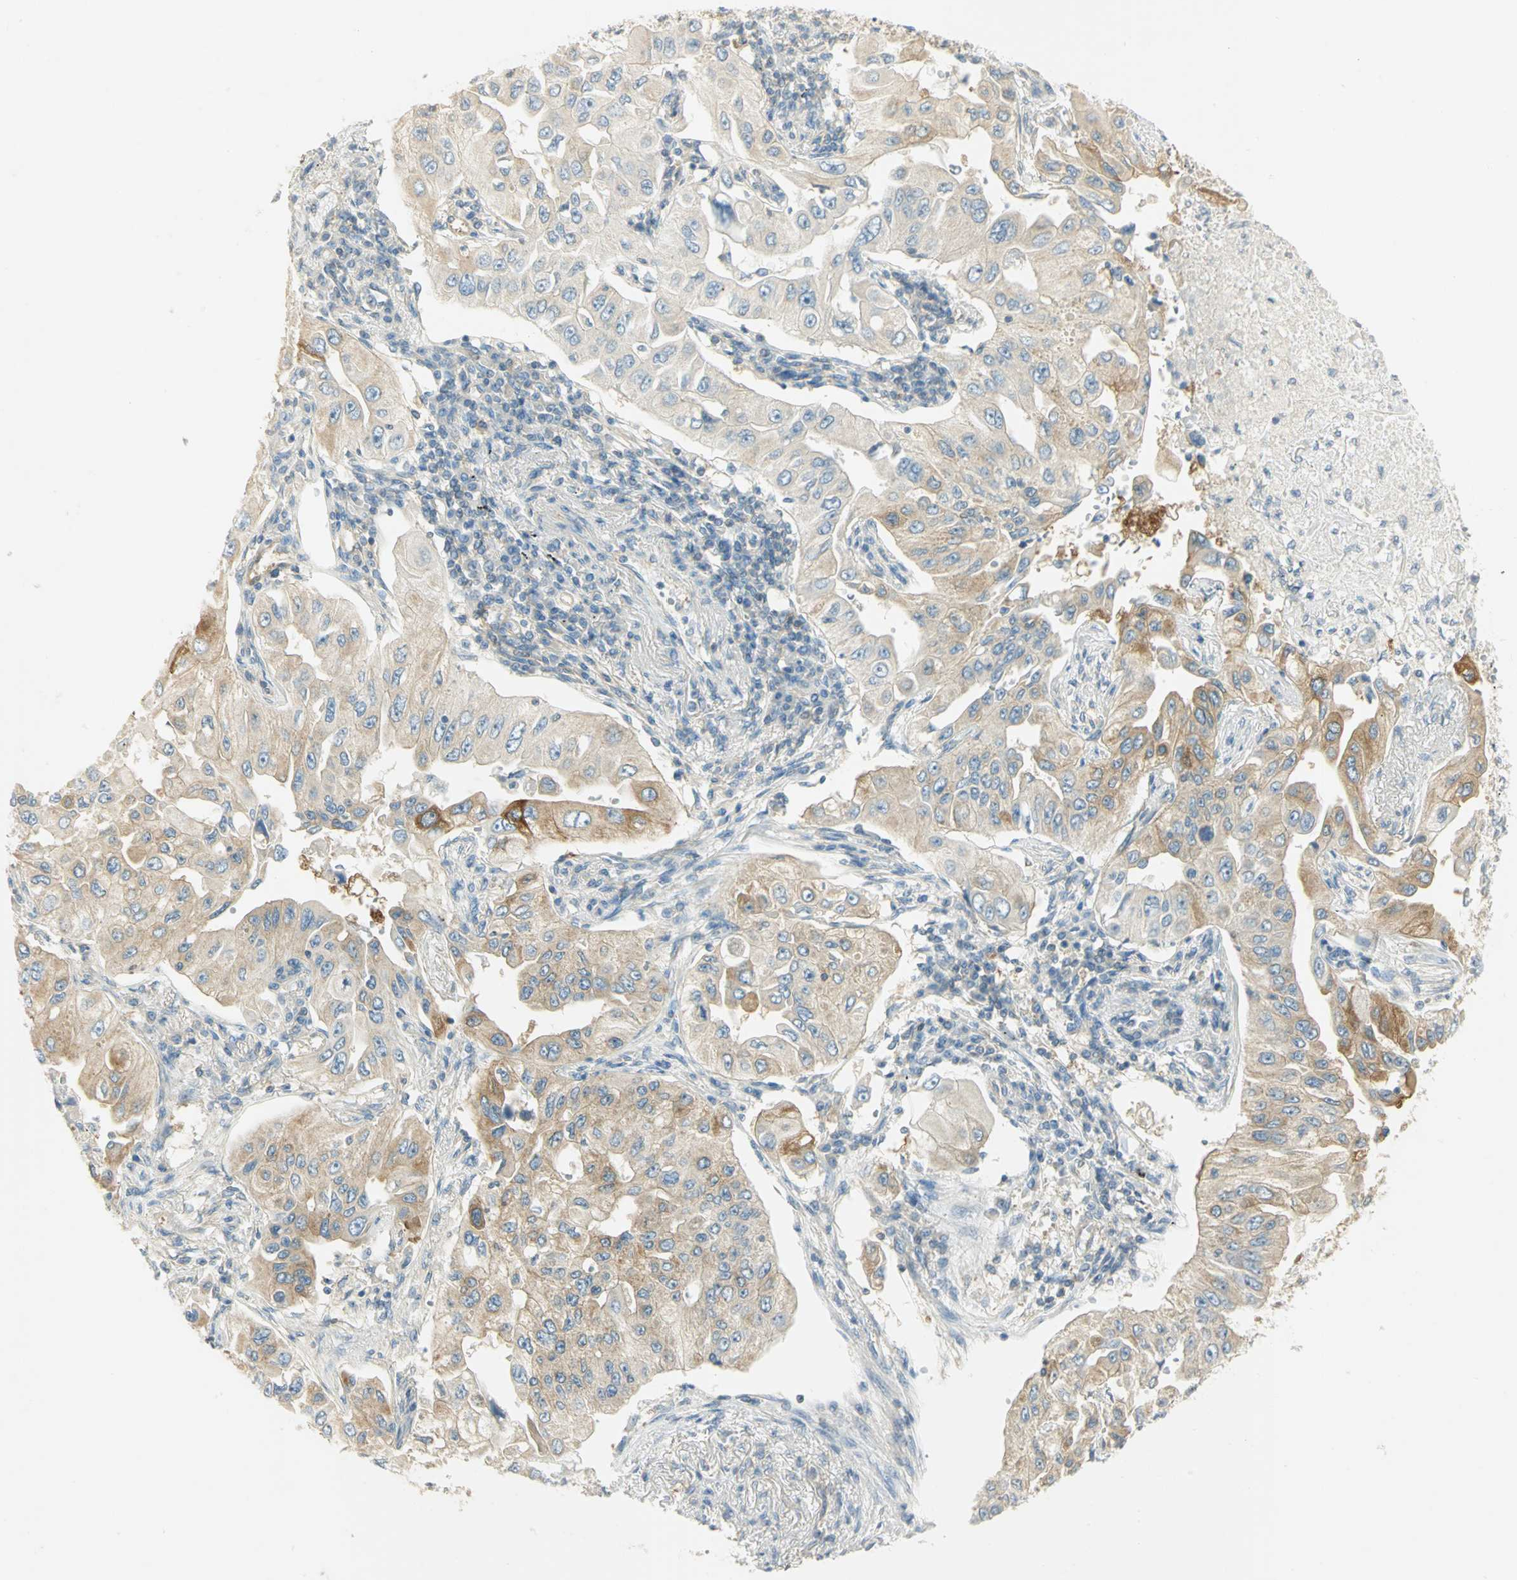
{"staining": {"intensity": "weak", "quantity": ">75%", "location": "cytoplasmic/membranous"}, "tissue": "lung cancer", "cell_type": "Tumor cells", "image_type": "cancer", "snomed": [{"axis": "morphology", "description": "Adenocarcinoma, NOS"}, {"axis": "topography", "description": "Lung"}], "caption": "Weak cytoplasmic/membranous staining is seen in about >75% of tumor cells in lung cancer. (DAB (3,3'-diaminobenzidine) IHC, brown staining for protein, blue staining for nuclei).", "gene": "TSC22D2", "patient": {"sex": "male", "age": 84}}